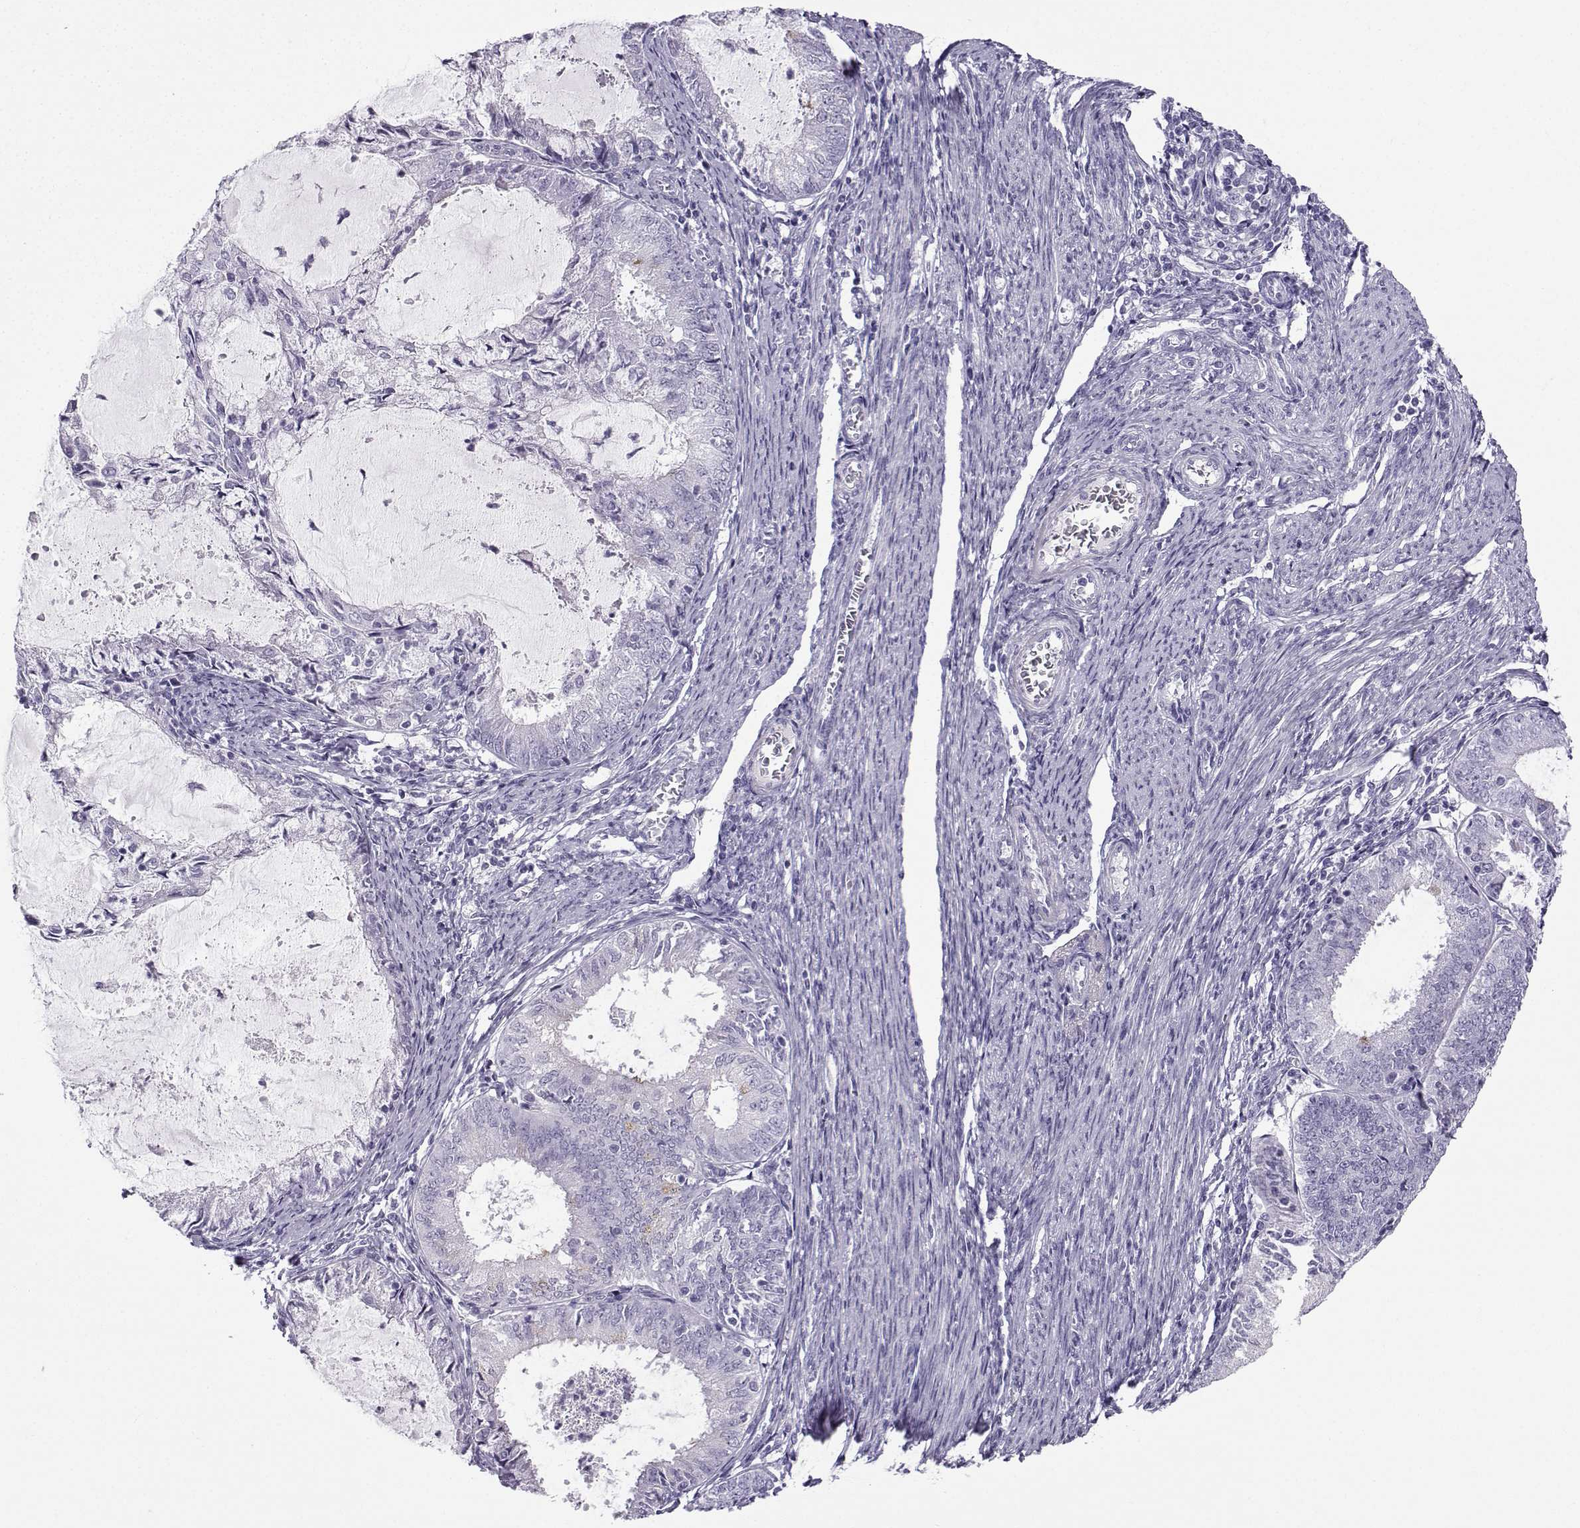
{"staining": {"intensity": "negative", "quantity": "none", "location": "none"}, "tissue": "endometrial cancer", "cell_type": "Tumor cells", "image_type": "cancer", "snomed": [{"axis": "morphology", "description": "Adenocarcinoma, NOS"}, {"axis": "topography", "description": "Endometrium"}], "caption": "An IHC photomicrograph of adenocarcinoma (endometrial) is shown. There is no staining in tumor cells of adenocarcinoma (endometrial).", "gene": "ZBTB8B", "patient": {"sex": "female", "age": 57}}